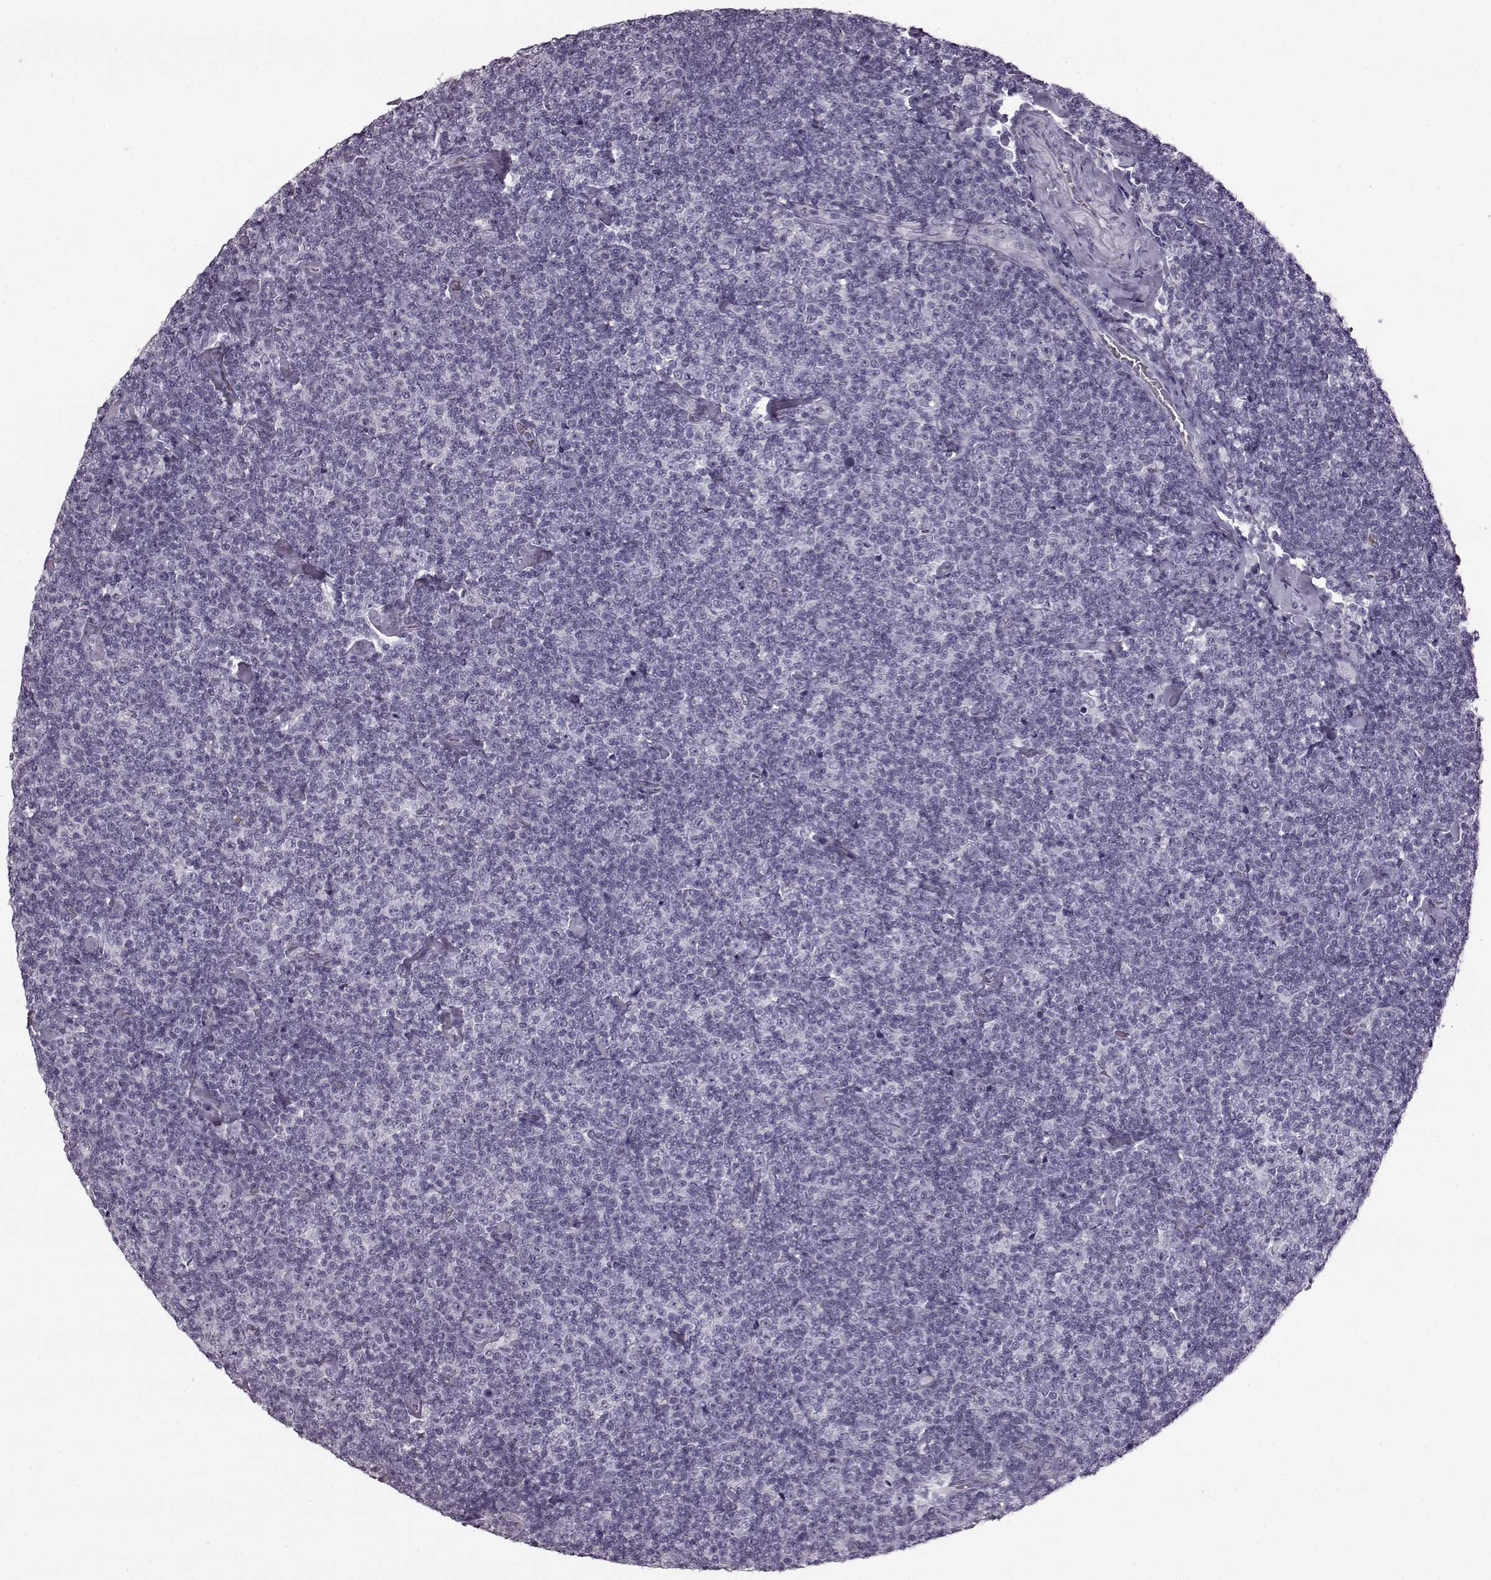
{"staining": {"intensity": "negative", "quantity": "none", "location": "none"}, "tissue": "lymphoma", "cell_type": "Tumor cells", "image_type": "cancer", "snomed": [{"axis": "morphology", "description": "Malignant lymphoma, non-Hodgkin's type, Low grade"}, {"axis": "topography", "description": "Lymph node"}], "caption": "Micrograph shows no significant protein expression in tumor cells of lymphoma.", "gene": "PRPH2", "patient": {"sex": "male", "age": 81}}